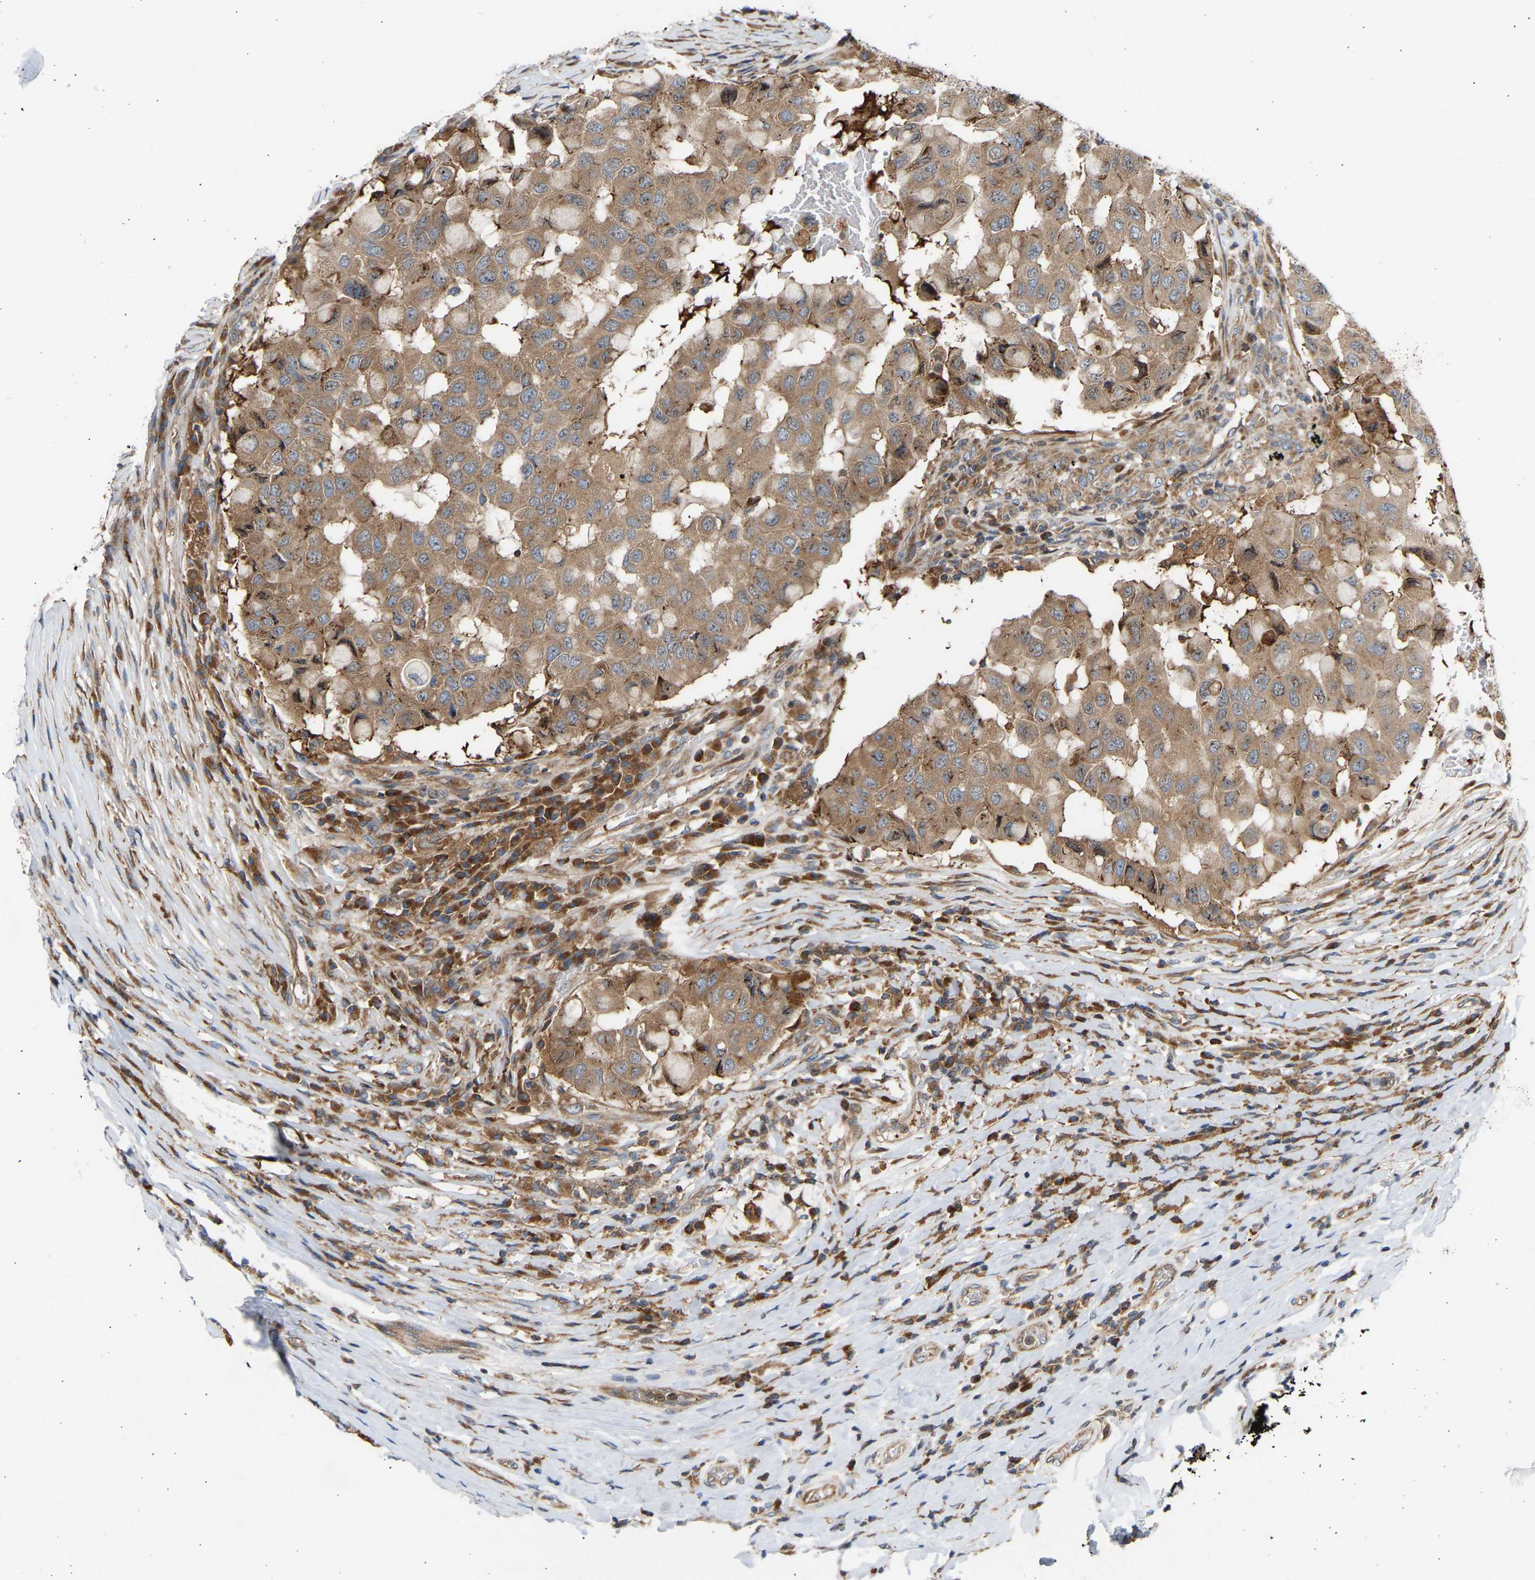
{"staining": {"intensity": "moderate", "quantity": ">75%", "location": "cytoplasmic/membranous"}, "tissue": "breast cancer", "cell_type": "Tumor cells", "image_type": "cancer", "snomed": [{"axis": "morphology", "description": "Duct carcinoma"}, {"axis": "topography", "description": "Breast"}], "caption": "Protein staining of invasive ductal carcinoma (breast) tissue exhibits moderate cytoplasmic/membranous positivity in approximately >75% of tumor cells. (DAB (3,3'-diaminobenzidine) = brown stain, brightfield microscopy at high magnification).", "gene": "GCN1", "patient": {"sex": "female", "age": 27}}